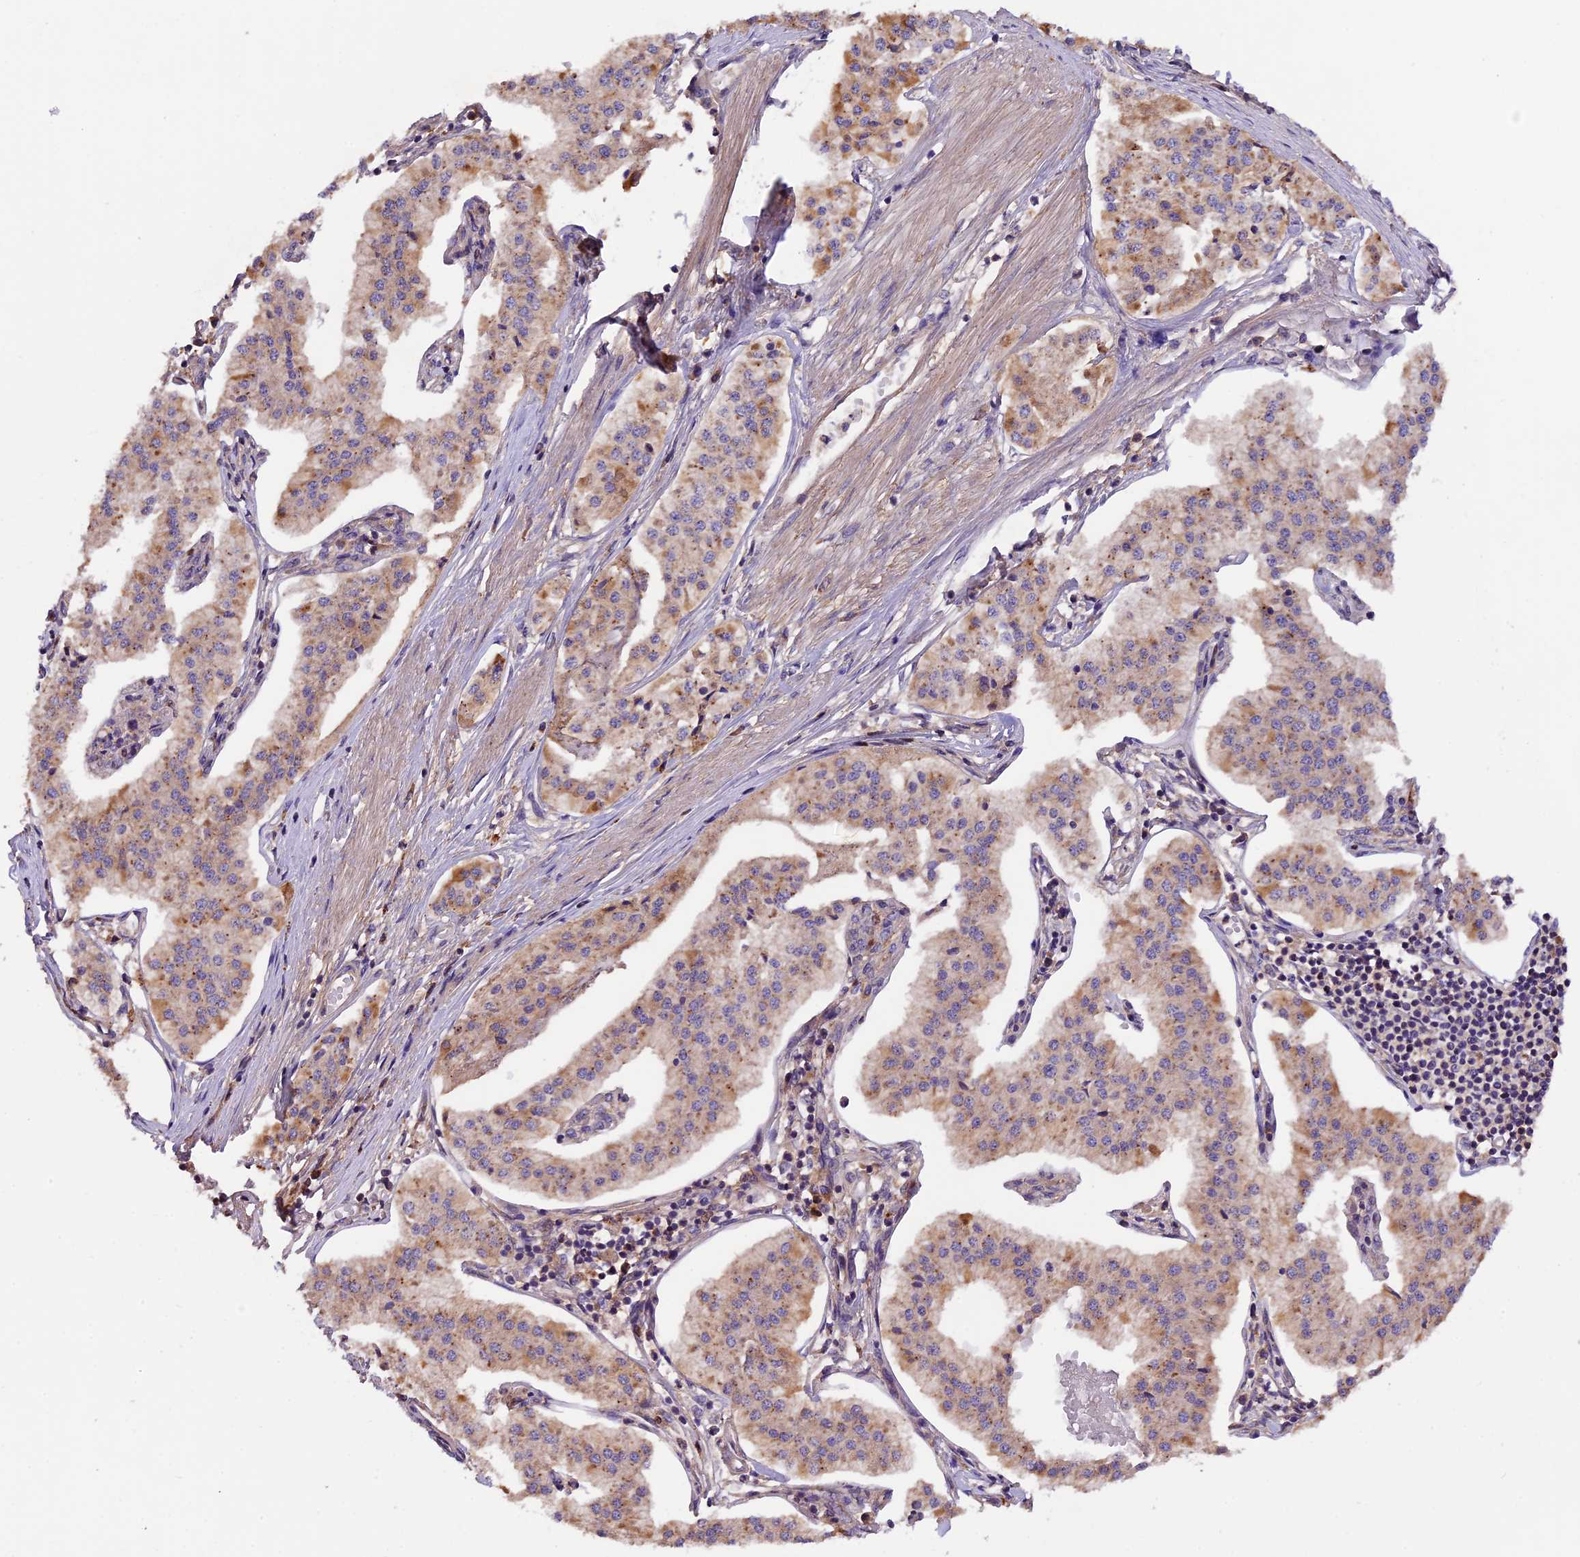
{"staining": {"intensity": "moderate", "quantity": "<25%", "location": "cytoplasmic/membranous"}, "tissue": "pancreatic cancer", "cell_type": "Tumor cells", "image_type": "cancer", "snomed": [{"axis": "morphology", "description": "Adenocarcinoma, NOS"}, {"axis": "topography", "description": "Pancreas"}], "caption": "Tumor cells display low levels of moderate cytoplasmic/membranous positivity in approximately <25% of cells in human pancreatic cancer.", "gene": "SETD6", "patient": {"sex": "female", "age": 50}}